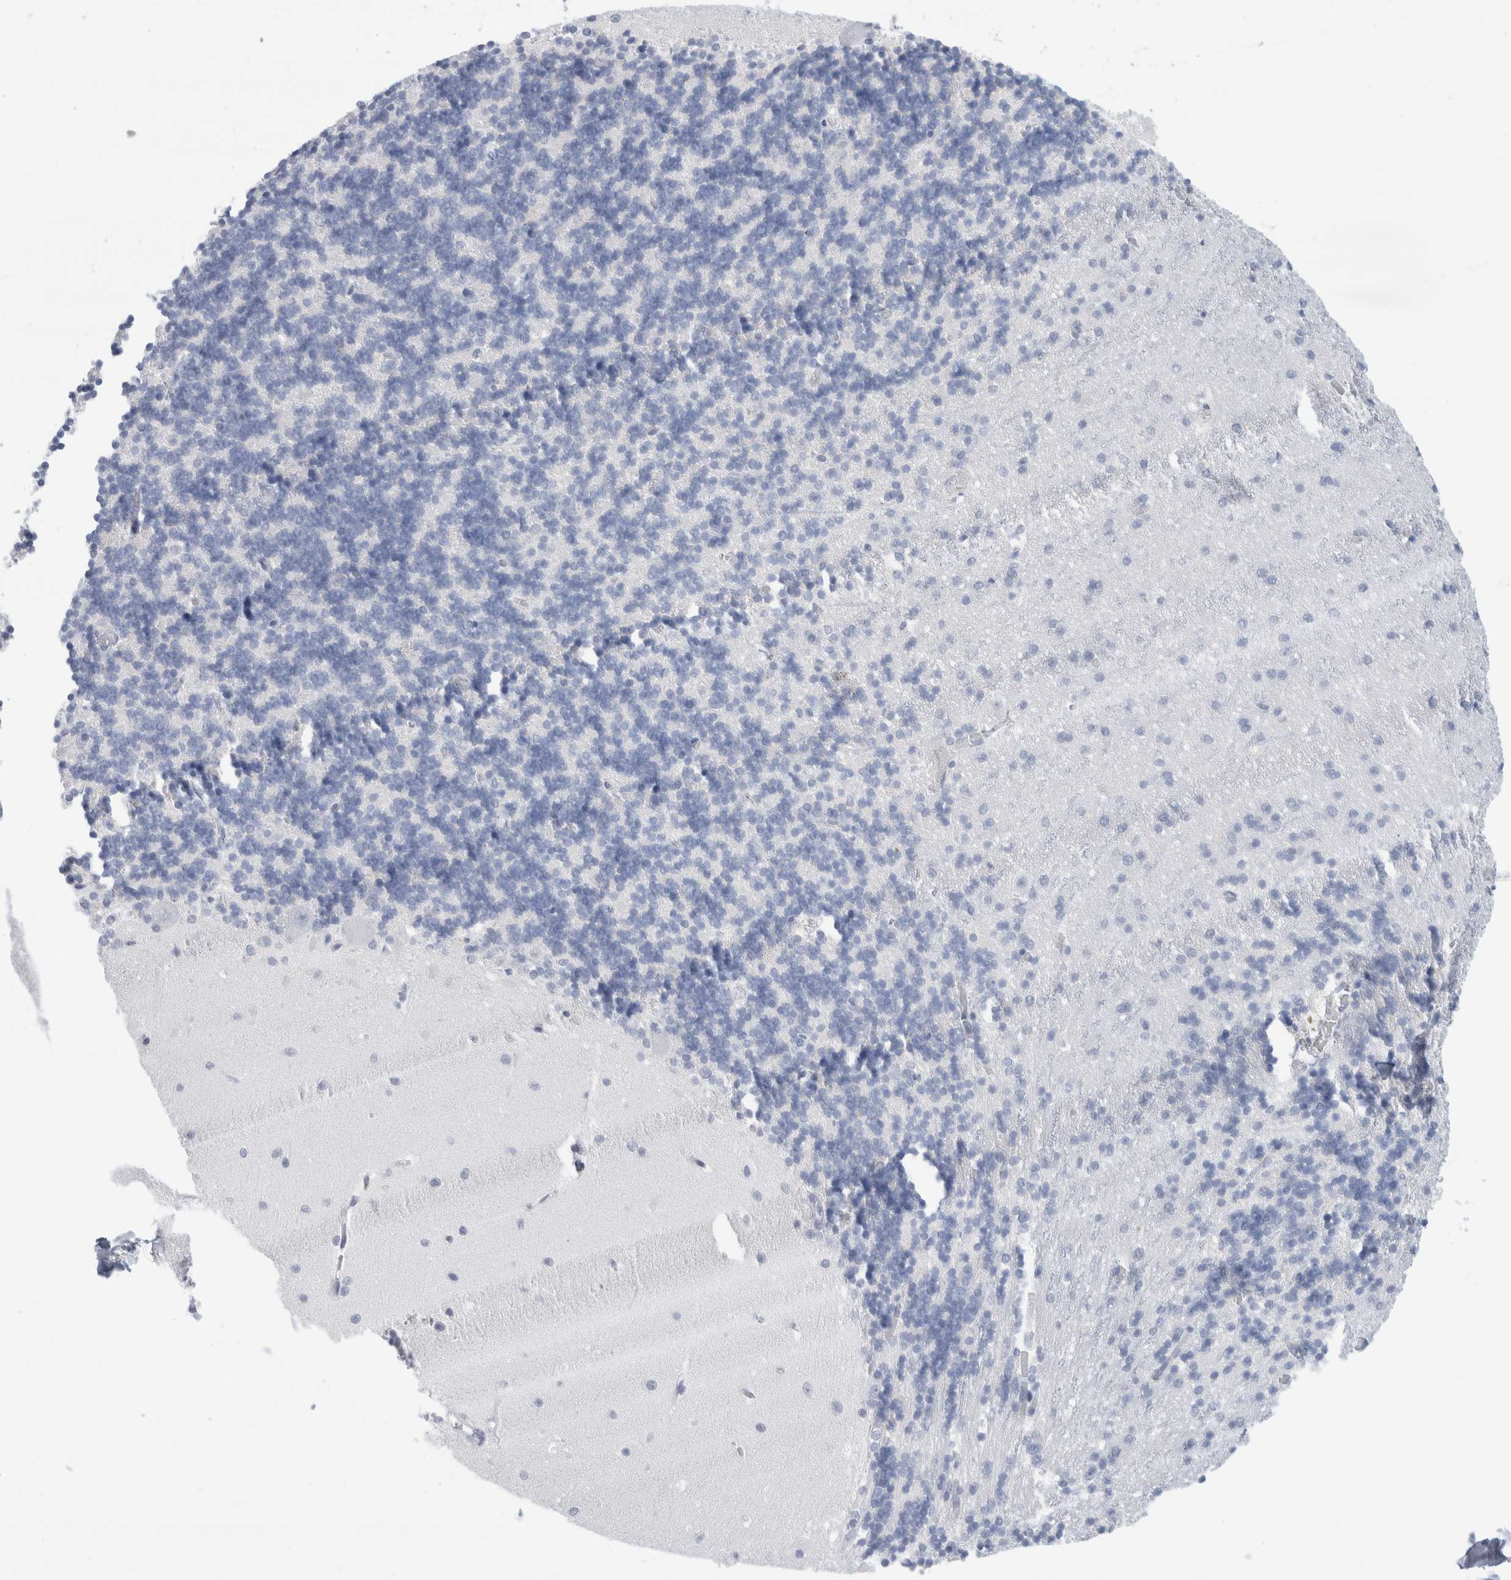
{"staining": {"intensity": "negative", "quantity": "none", "location": "none"}, "tissue": "cerebellum", "cell_type": "Cells in granular layer", "image_type": "normal", "snomed": [{"axis": "morphology", "description": "Normal tissue, NOS"}, {"axis": "topography", "description": "Cerebellum"}], "caption": "This is an immunohistochemistry (IHC) image of unremarkable cerebellum. There is no expression in cells in granular layer.", "gene": "ECHDC2", "patient": {"sex": "male", "age": 37}}